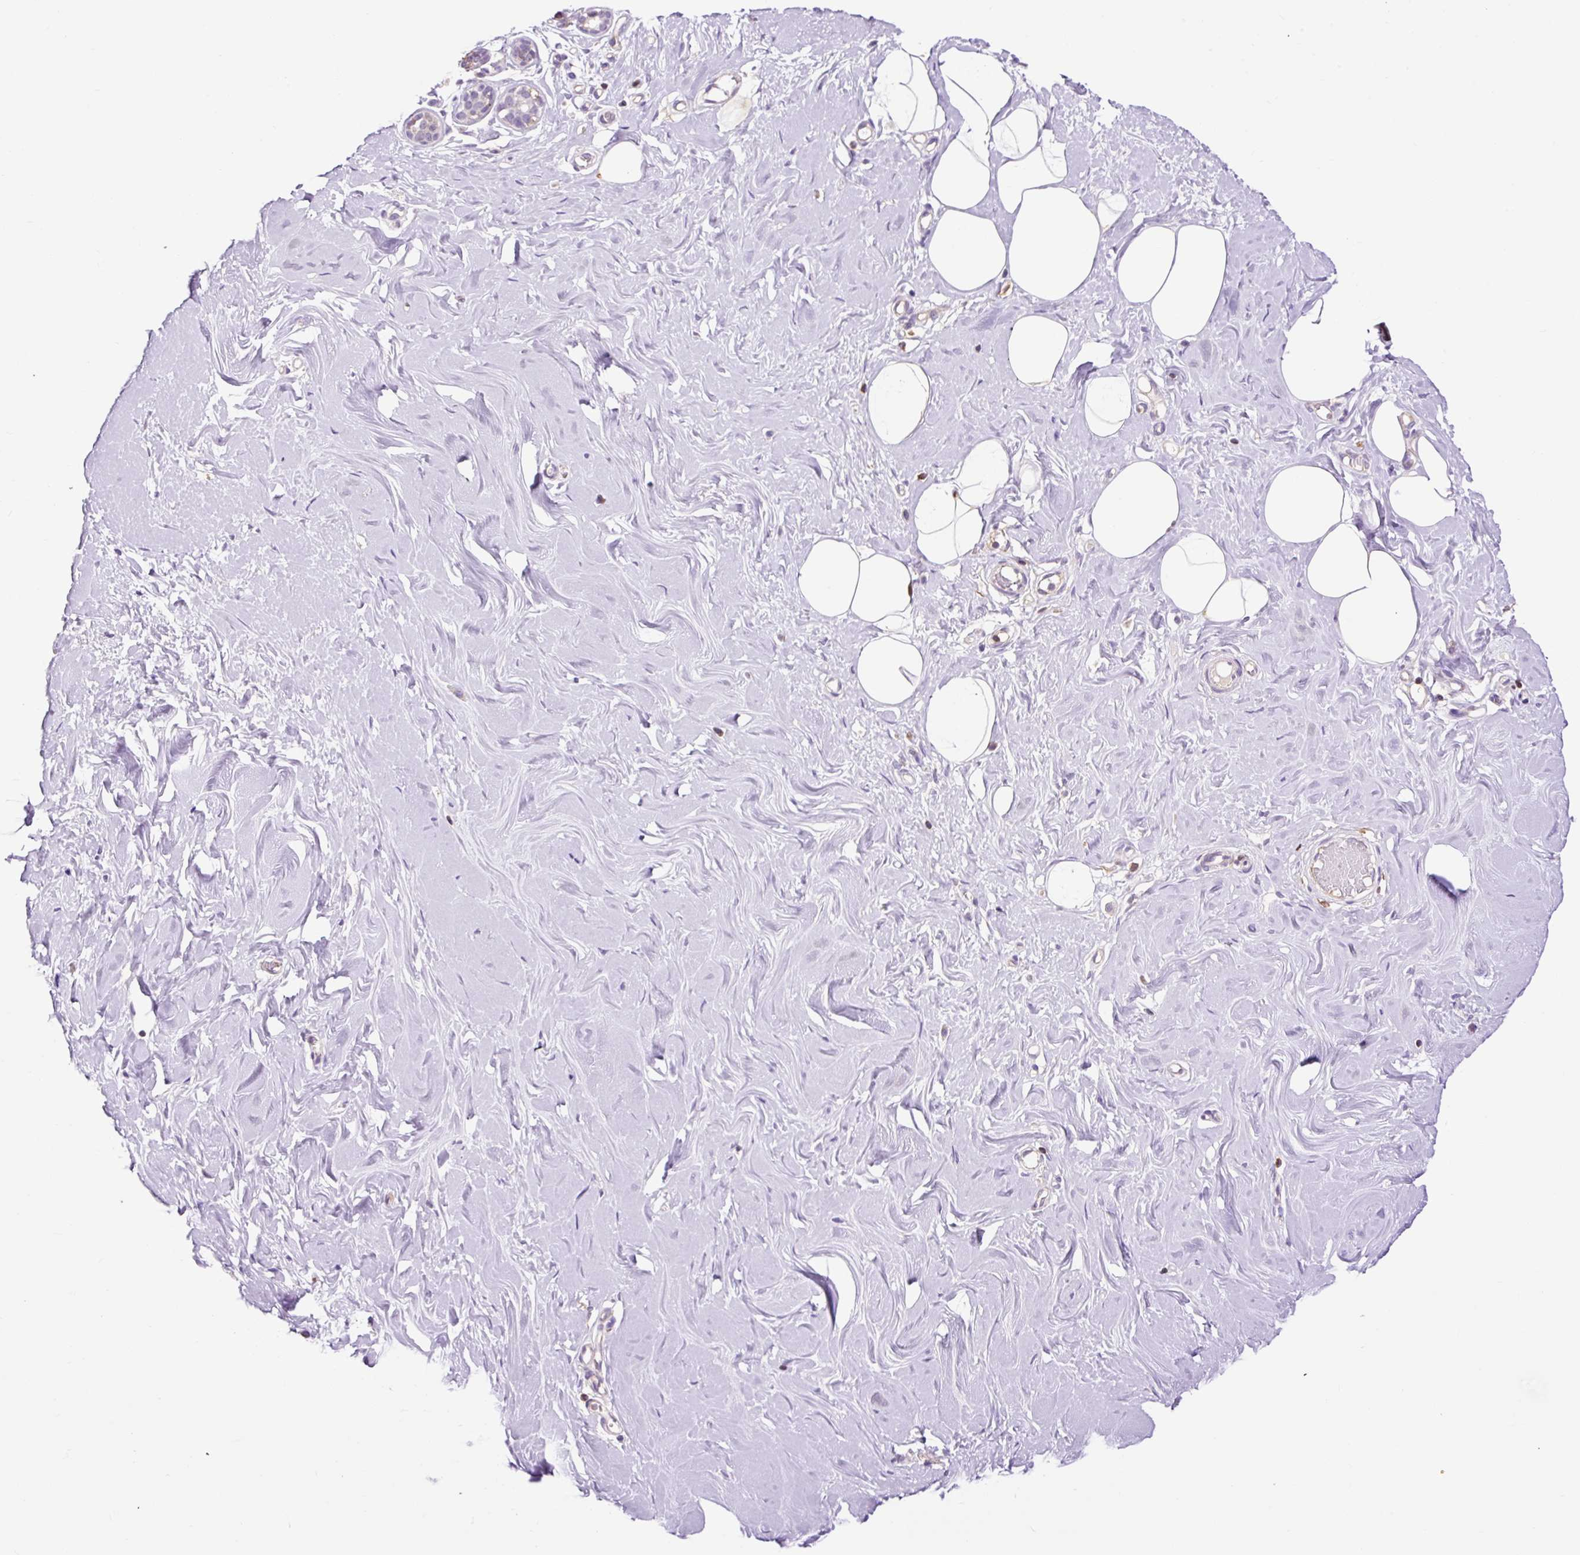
{"staining": {"intensity": "moderate", "quantity": "<25%", "location": "cytoplasmic/membranous"}, "tissue": "breast", "cell_type": "Adipocytes", "image_type": "normal", "snomed": [{"axis": "morphology", "description": "Normal tissue, NOS"}, {"axis": "topography", "description": "Breast"}], "caption": "Immunohistochemical staining of unremarkable breast shows low levels of moderate cytoplasmic/membranous staining in about <25% of adipocytes. (IHC, brightfield microscopy, high magnification).", "gene": "CD83", "patient": {"sex": "female", "age": 27}}